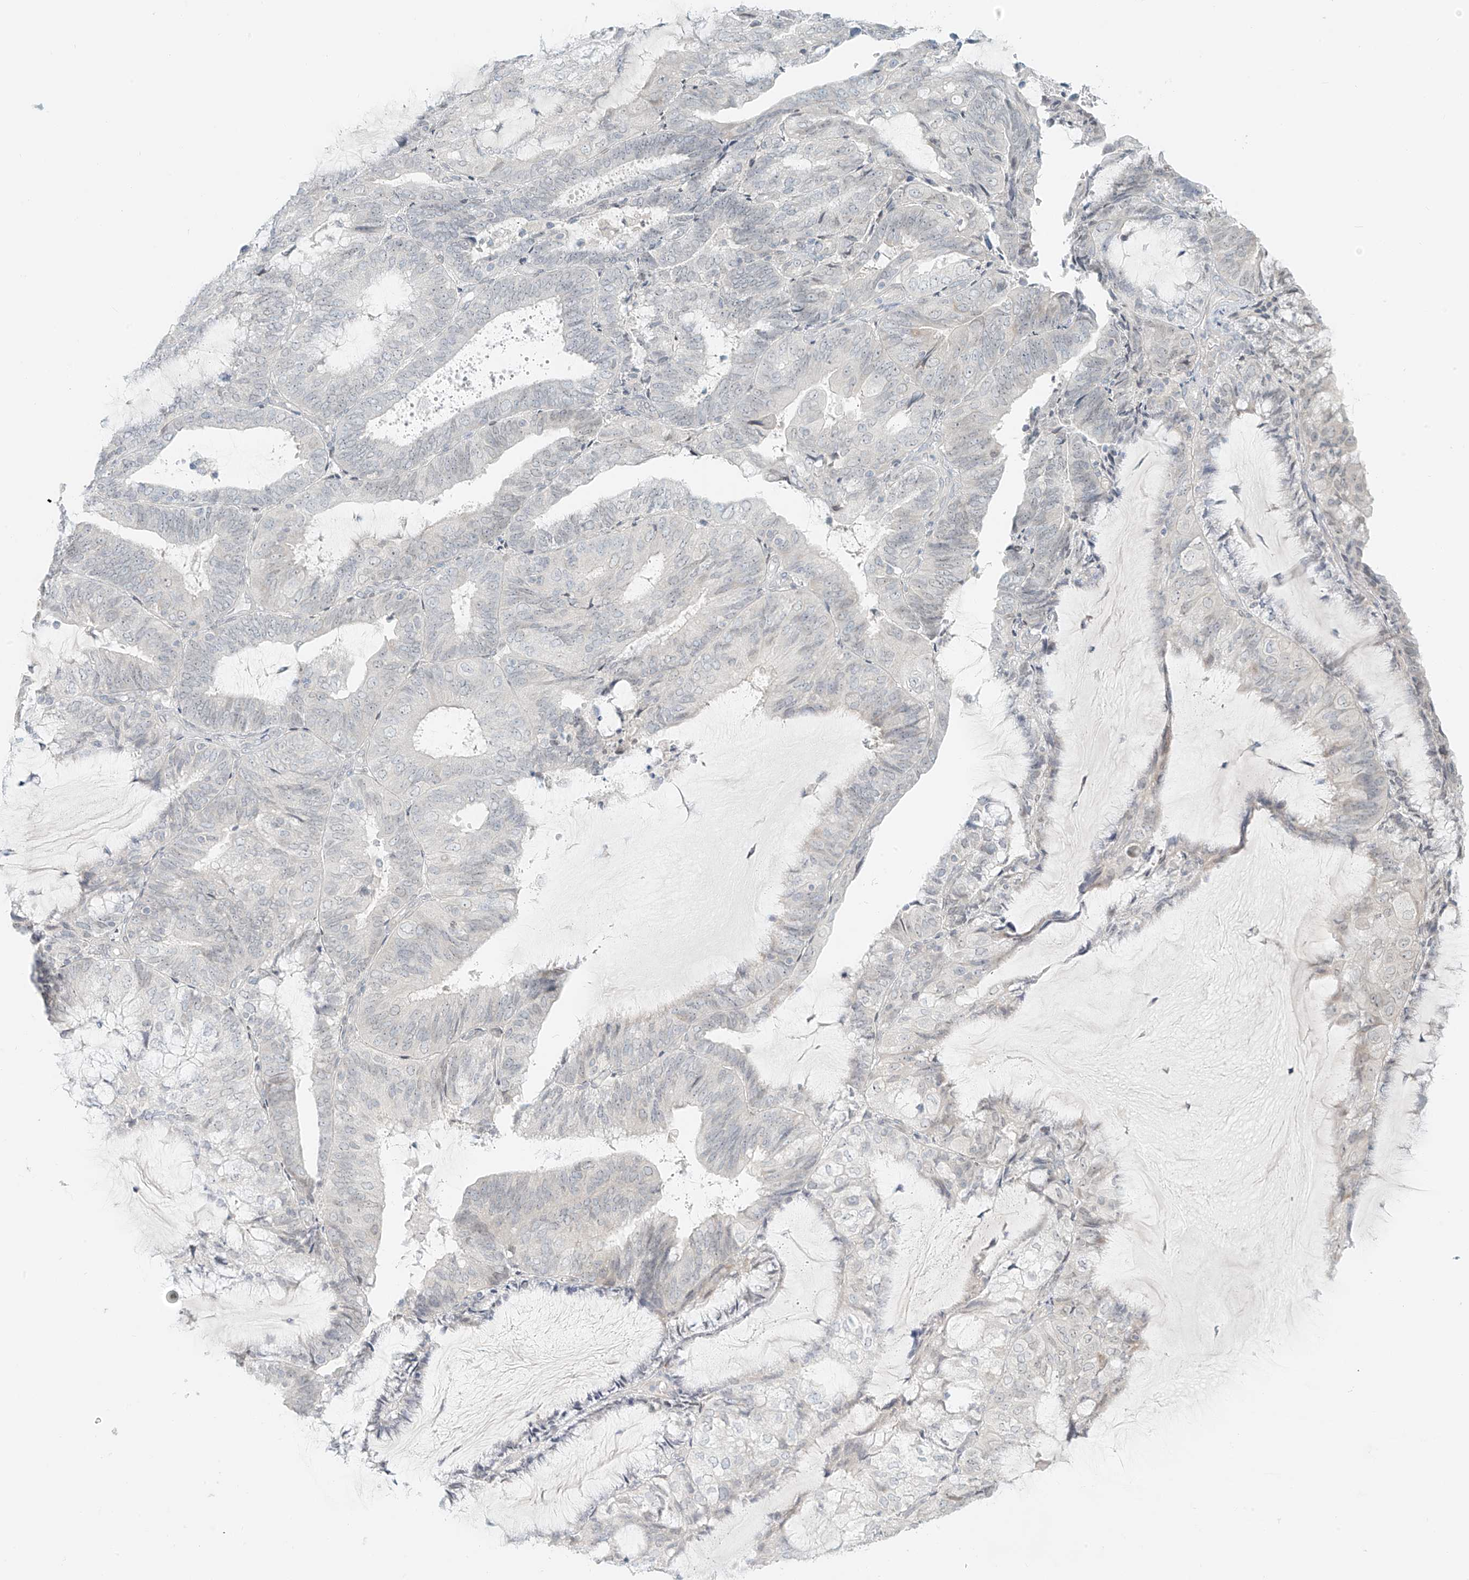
{"staining": {"intensity": "negative", "quantity": "none", "location": "none"}, "tissue": "endometrial cancer", "cell_type": "Tumor cells", "image_type": "cancer", "snomed": [{"axis": "morphology", "description": "Adenocarcinoma, NOS"}, {"axis": "topography", "description": "Endometrium"}], "caption": "This is an IHC photomicrograph of human endometrial cancer (adenocarcinoma). There is no staining in tumor cells.", "gene": "OSBPL7", "patient": {"sex": "female", "age": 81}}